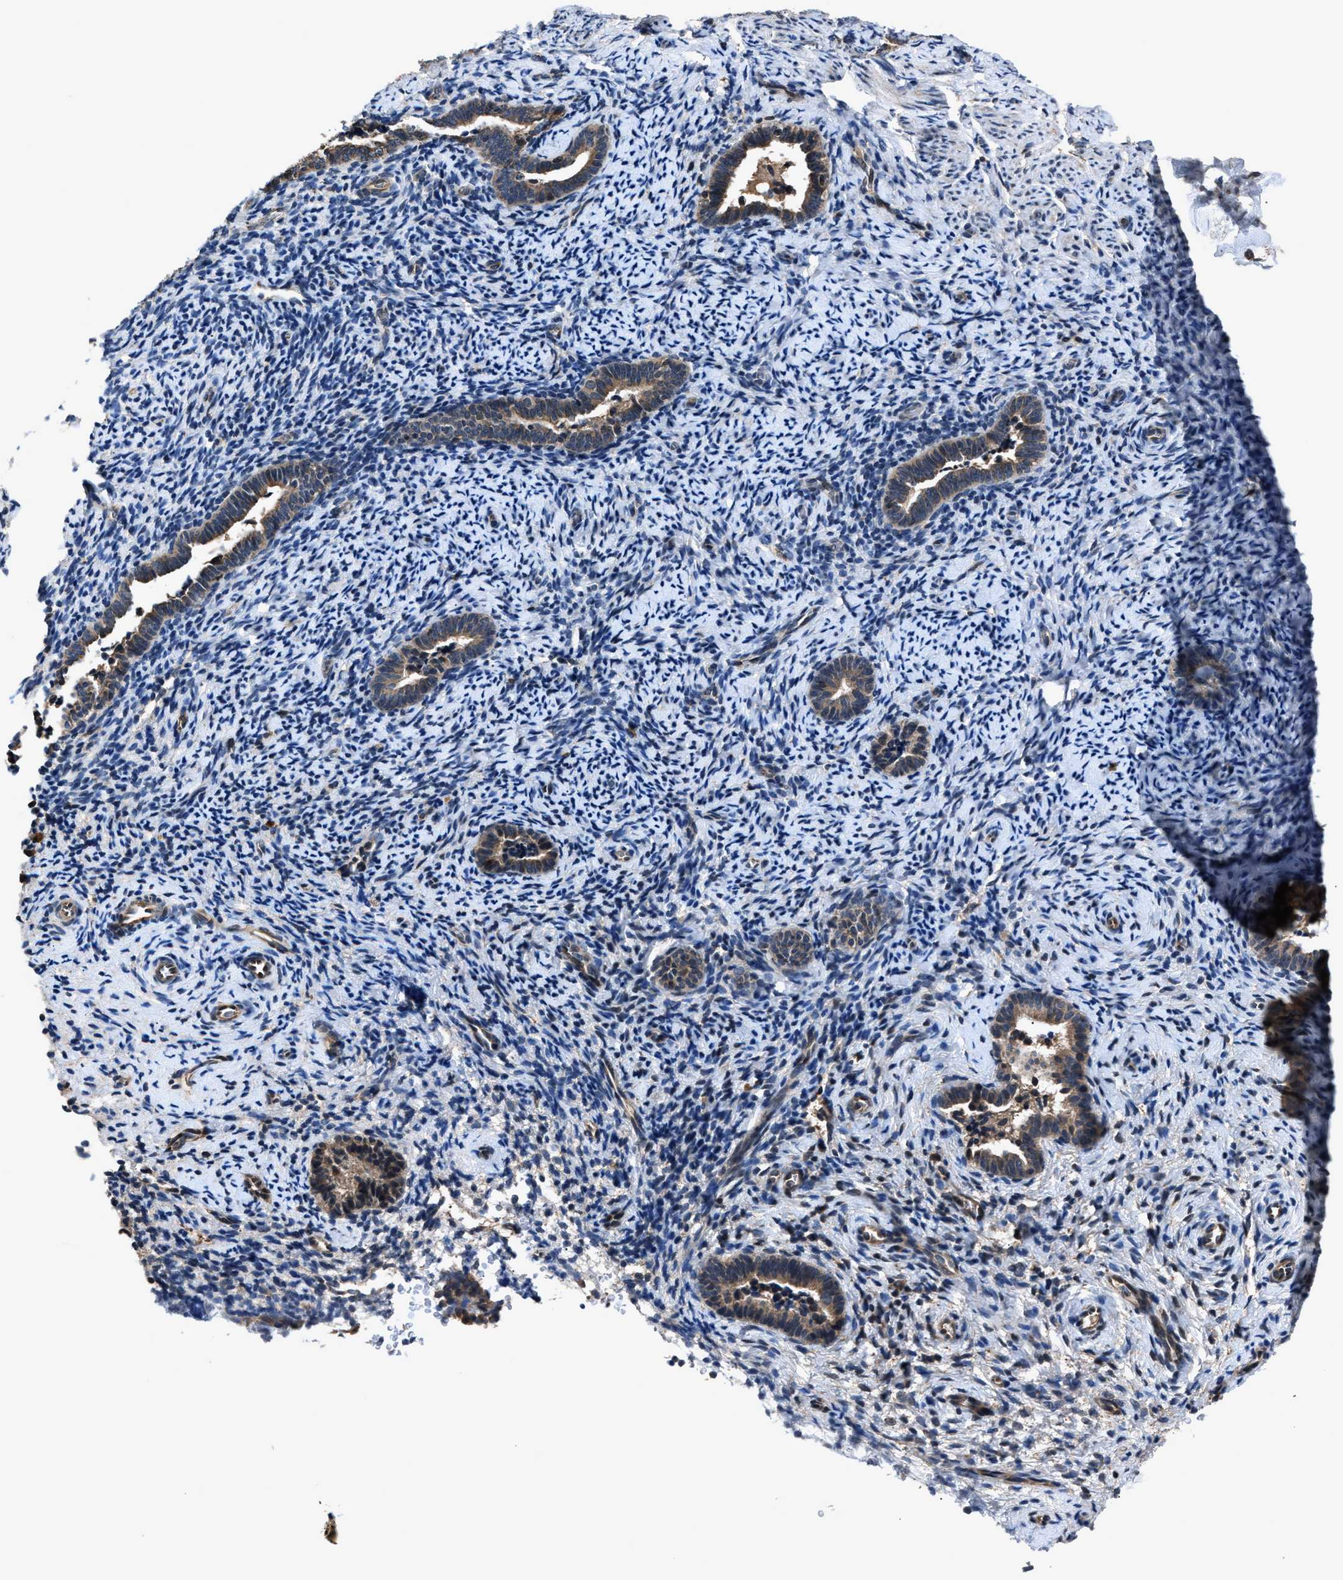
{"staining": {"intensity": "negative", "quantity": "none", "location": "none"}, "tissue": "endometrium", "cell_type": "Cells in endometrial stroma", "image_type": "normal", "snomed": [{"axis": "morphology", "description": "Normal tissue, NOS"}, {"axis": "topography", "description": "Endometrium"}], "caption": "Cells in endometrial stroma show no significant protein expression in unremarkable endometrium. (Stains: DAB (3,3'-diaminobenzidine) immunohistochemistry with hematoxylin counter stain, Microscopy: brightfield microscopy at high magnification).", "gene": "TNRC18", "patient": {"sex": "female", "age": 51}}